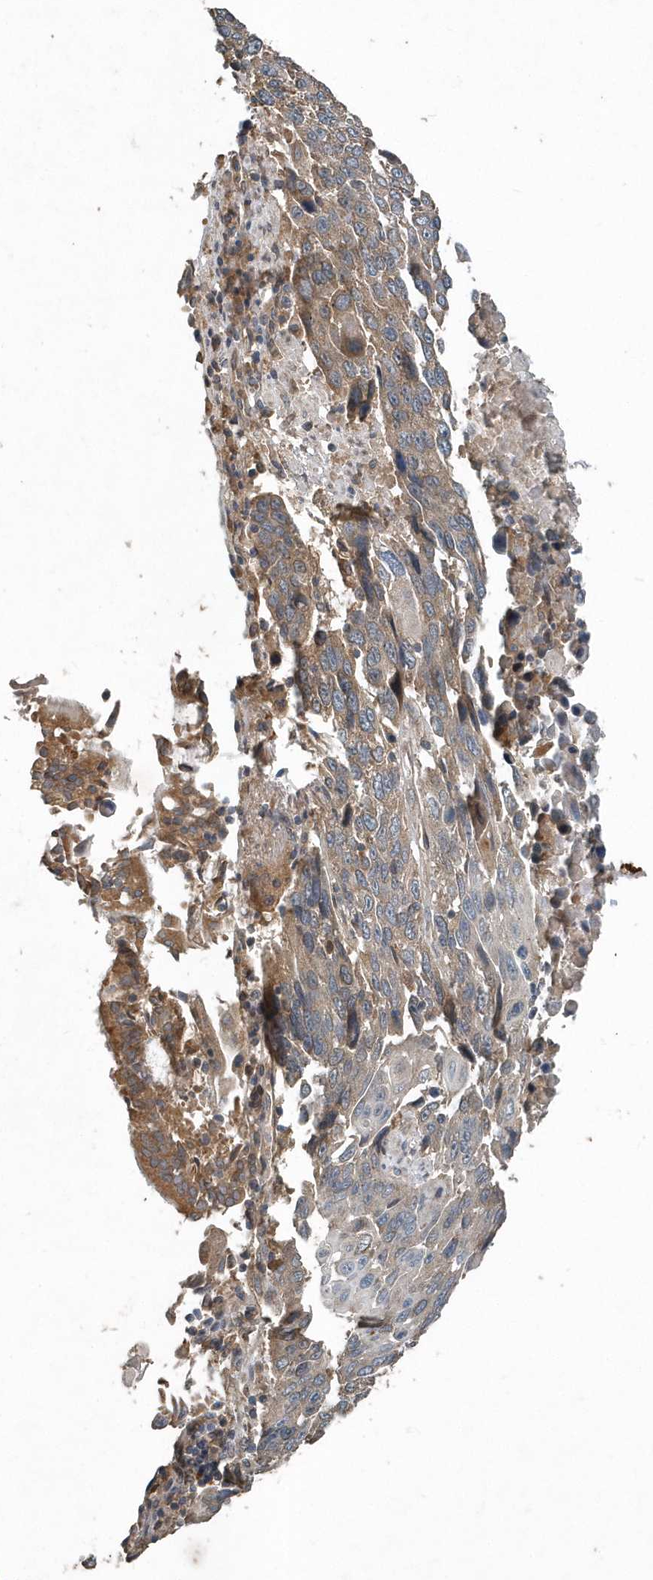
{"staining": {"intensity": "moderate", "quantity": ">75%", "location": "cytoplasmic/membranous"}, "tissue": "lung cancer", "cell_type": "Tumor cells", "image_type": "cancer", "snomed": [{"axis": "morphology", "description": "Squamous cell carcinoma, NOS"}, {"axis": "topography", "description": "Lung"}], "caption": "IHC histopathology image of neoplastic tissue: human lung cancer stained using immunohistochemistry (IHC) displays medium levels of moderate protein expression localized specifically in the cytoplasmic/membranous of tumor cells, appearing as a cytoplasmic/membranous brown color.", "gene": "SCFD2", "patient": {"sex": "male", "age": 66}}